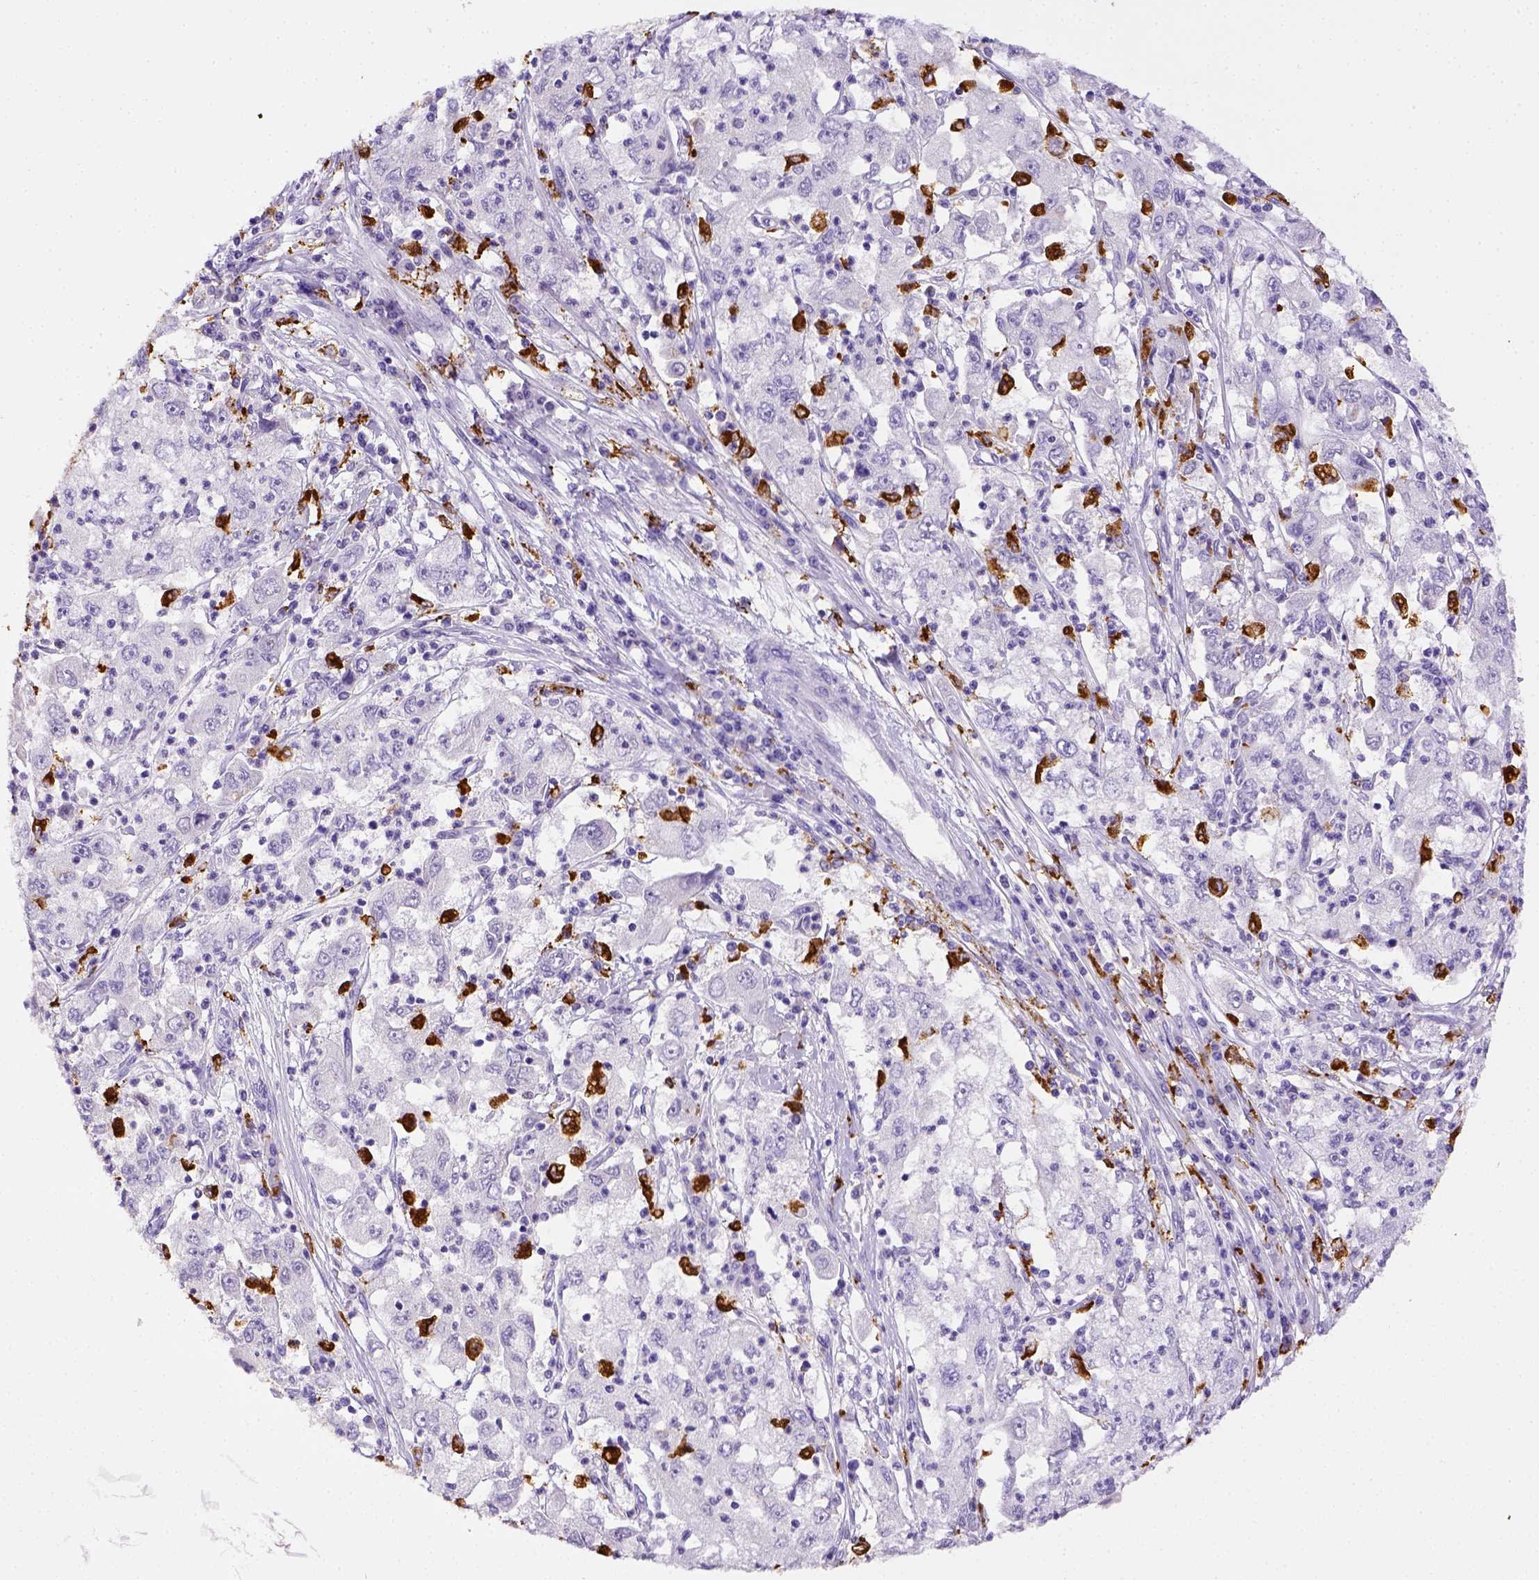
{"staining": {"intensity": "negative", "quantity": "none", "location": "none"}, "tissue": "cervical cancer", "cell_type": "Tumor cells", "image_type": "cancer", "snomed": [{"axis": "morphology", "description": "Squamous cell carcinoma, NOS"}, {"axis": "topography", "description": "Cervix"}], "caption": "Protein analysis of cervical squamous cell carcinoma reveals no significant staining in tumor cells.", "gene": "CD68", "patient": {"sex": "female", "age": 36}}